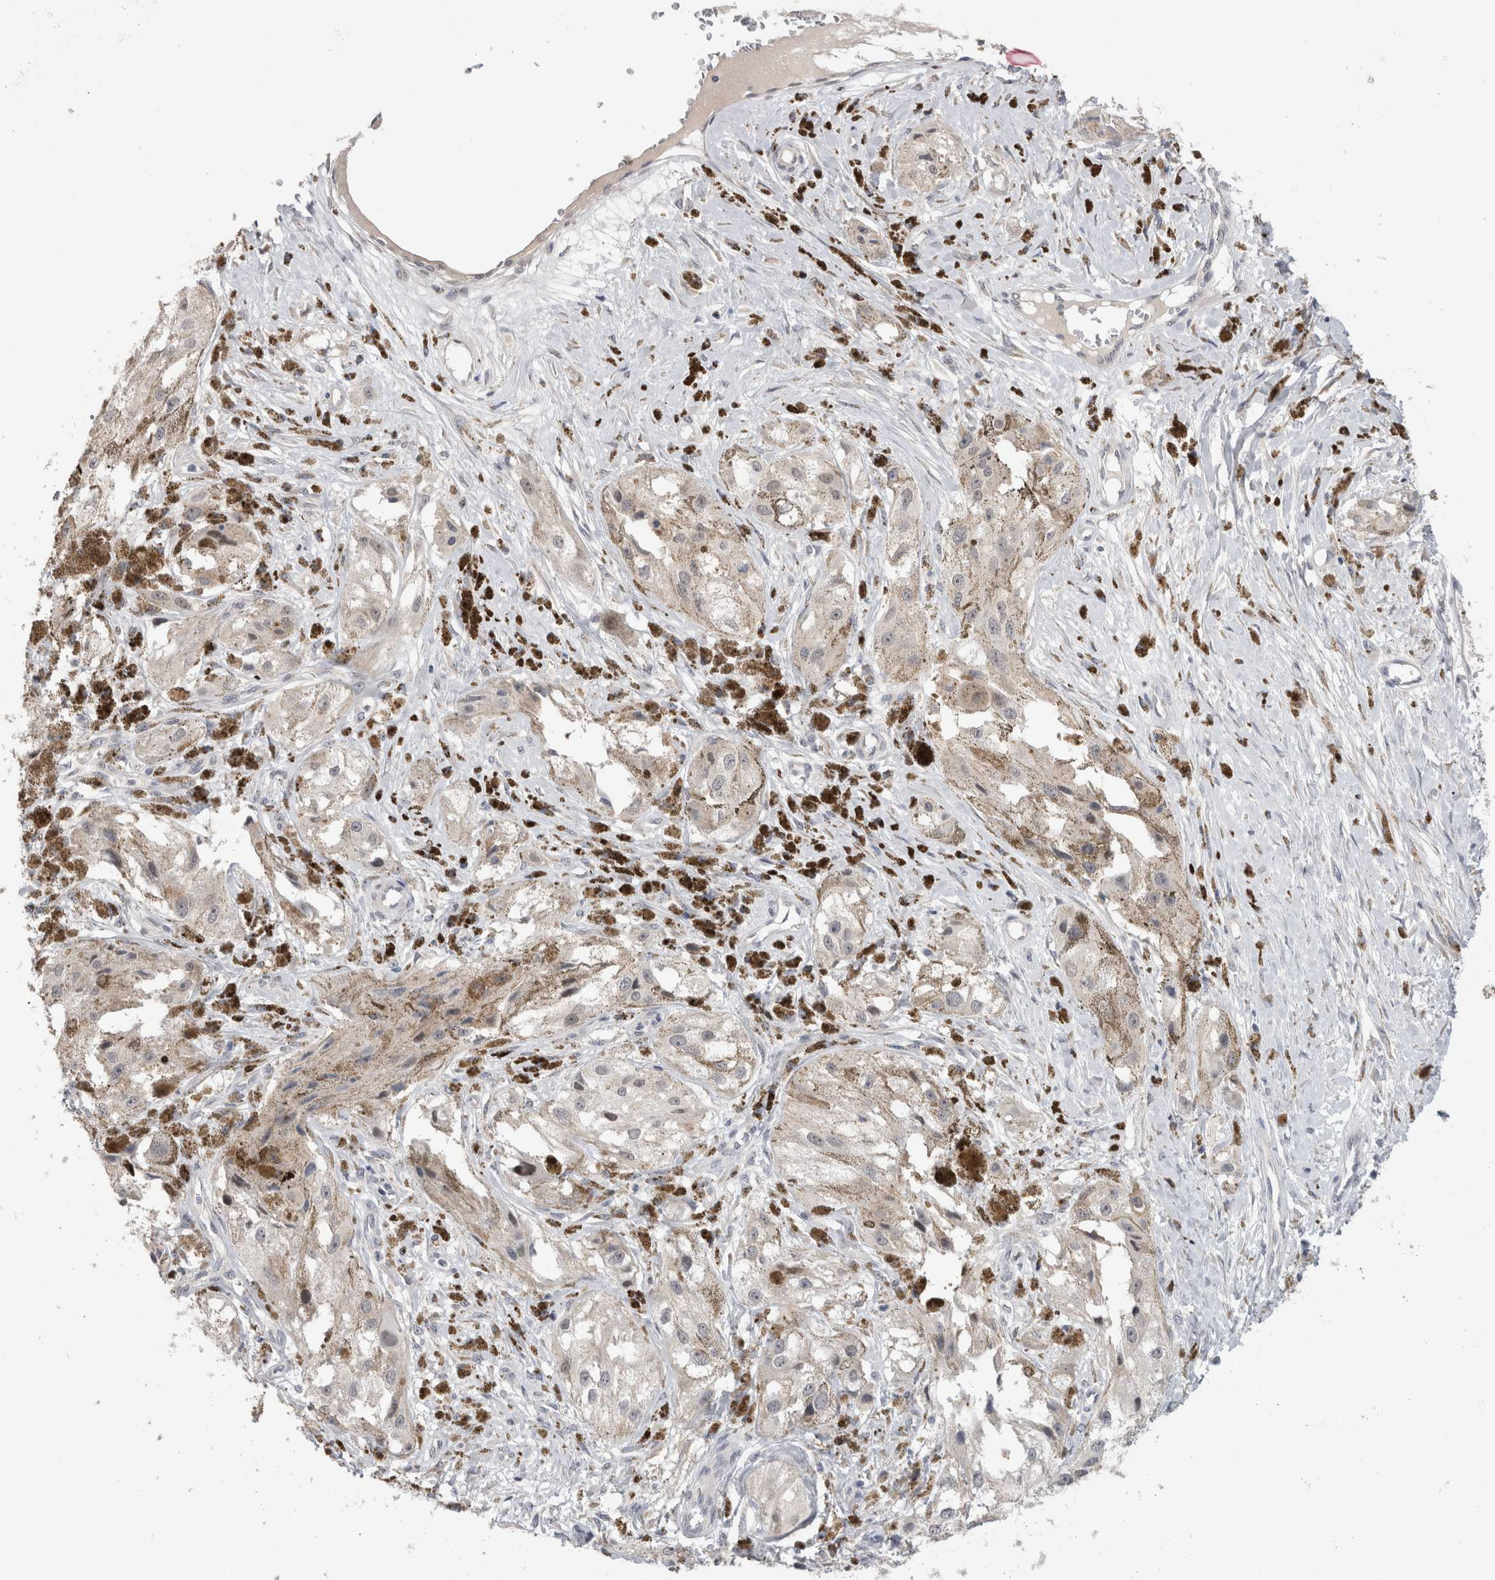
{"staining": {"intensity": "negative", "quantity": "none", "location": "none"}, "tissue": "melanoma", "cell_type": "Tumor cells", "image_type": "cancer", "snomed": [{"axis": "morphology", "description": "Malignant melanoma, NOS"}, {"axis": "topography", "description": "Skin"}], "caption": "This is a micrograph of immunohistochemistry (IHC) staining of melanoma, which shows no expression in tumor cells.", "gene": "CRYBG1", "patient": {"sex": "male", "age": 88}}